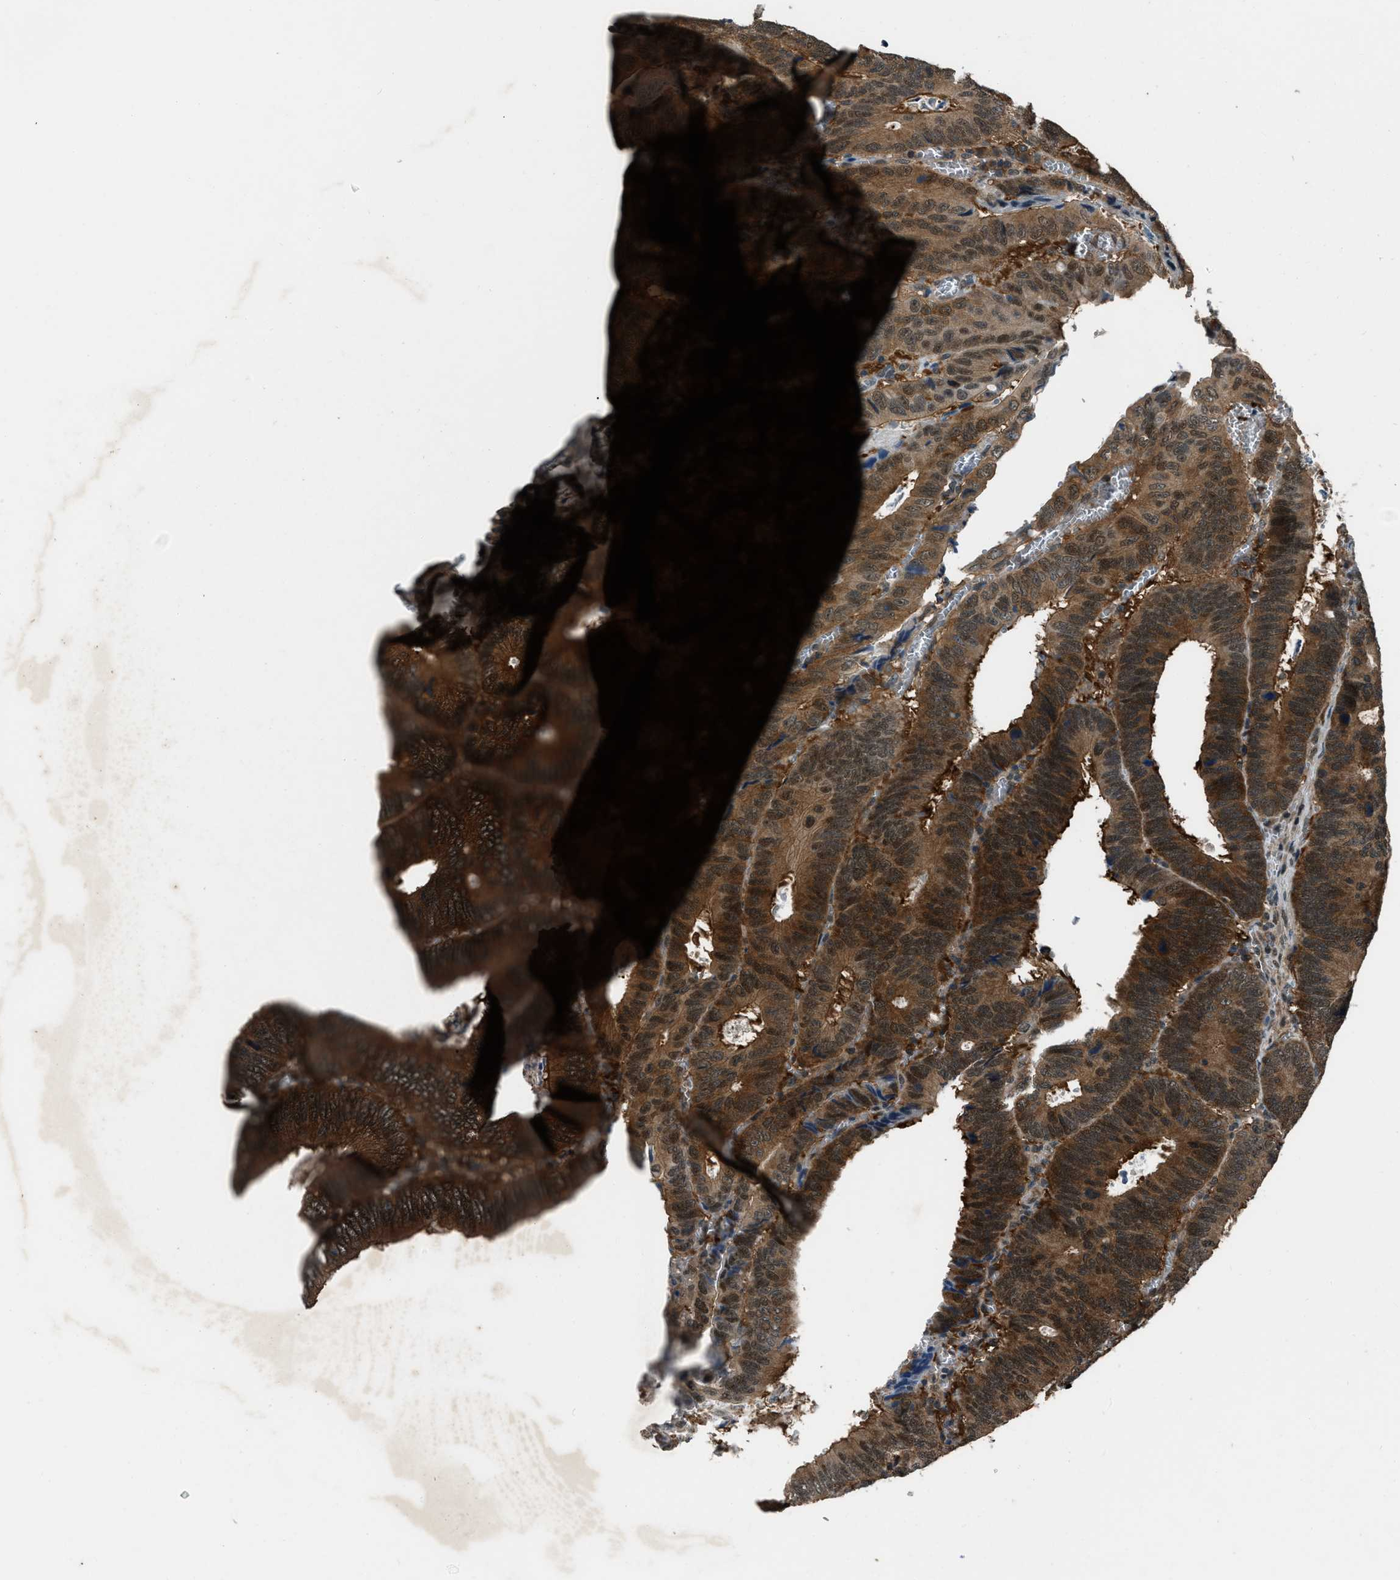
{"staining": {"intensity": "moderate", "quantity": ">75%", "location": "cytoplasmic/membranous,nuclear"}, "tissue": "colorectal cancer", "cell_type": "Tumor cells", "image_type": "cancer", "snomed": [{"axis": "morphology", "description": "Inflammation, NOS"}, {"axis": "morphology", "description": "Adenocarcinoma, NOS"}, {"axis": "topography", "description": "Colon"}], "caption": "Colorectal cancer (adenocarcinoma) tissue shows moderate cytoplasmic/membranous and nuclear positivity in about >75% of tumor cells", "gene": "NUDCD3", "patient": {"sex": "male", "age": 72}}